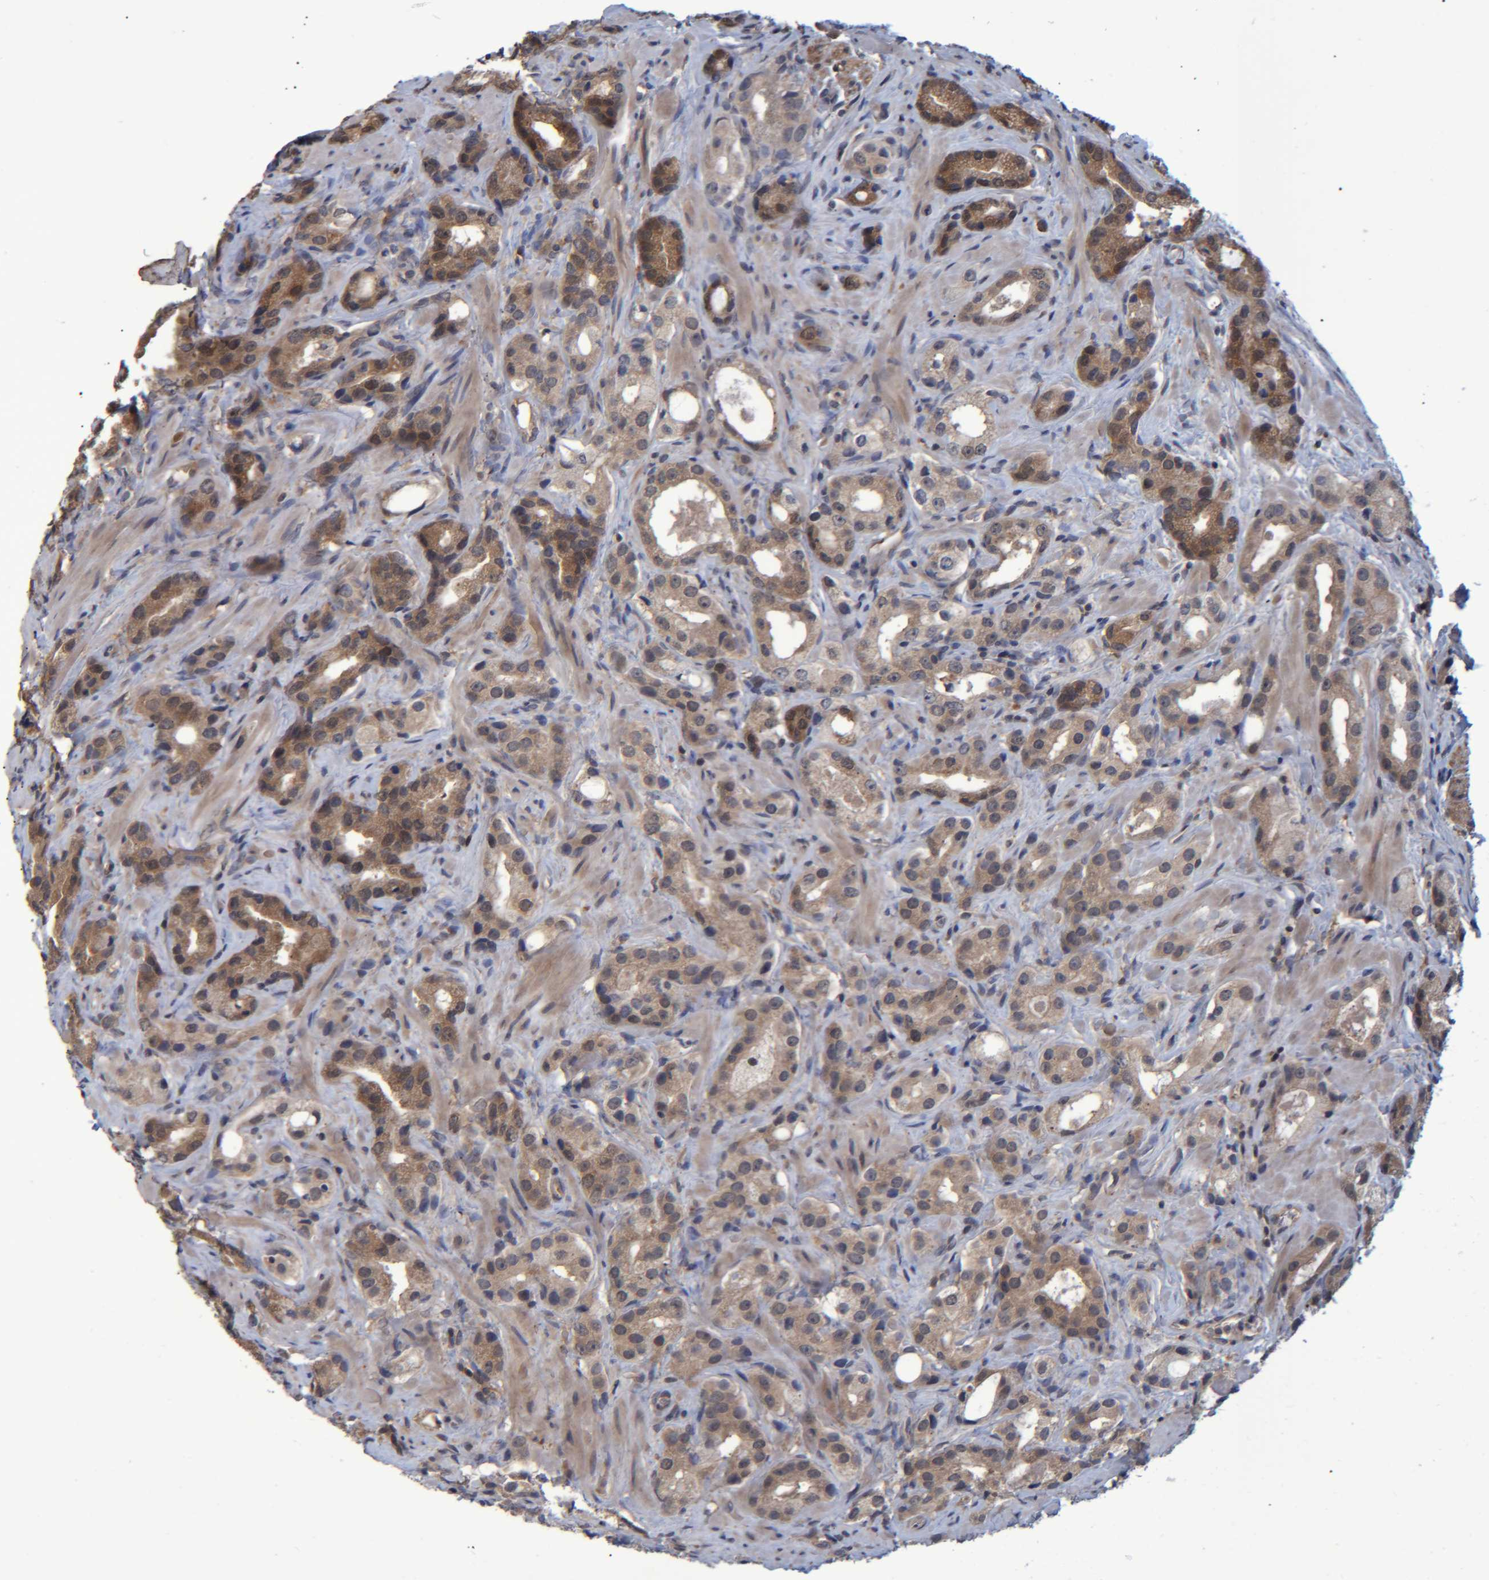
{"staining": {"intensity": "moderate", "quantity": ">75%", "location": "cytoplasmic/membranous"}, "tissue": "prostate cancer", "cell_type": "Tumor cells", "image_type": "cancer", "snomed": [{"axis": "morphology", "description": "Adenocarcinoma, High grade"}, {"axis": "topography", "description": "Prostate"}], "caption": "Immunohistochemical staining of adenocarcinoma (high-grade) (prostate) shows medium levels of moderate cytoplasmic/membranous expression in about >75% of tumor cells.", "gene": "PCYT2", "patient": {"sex": "male", "age": 63}}